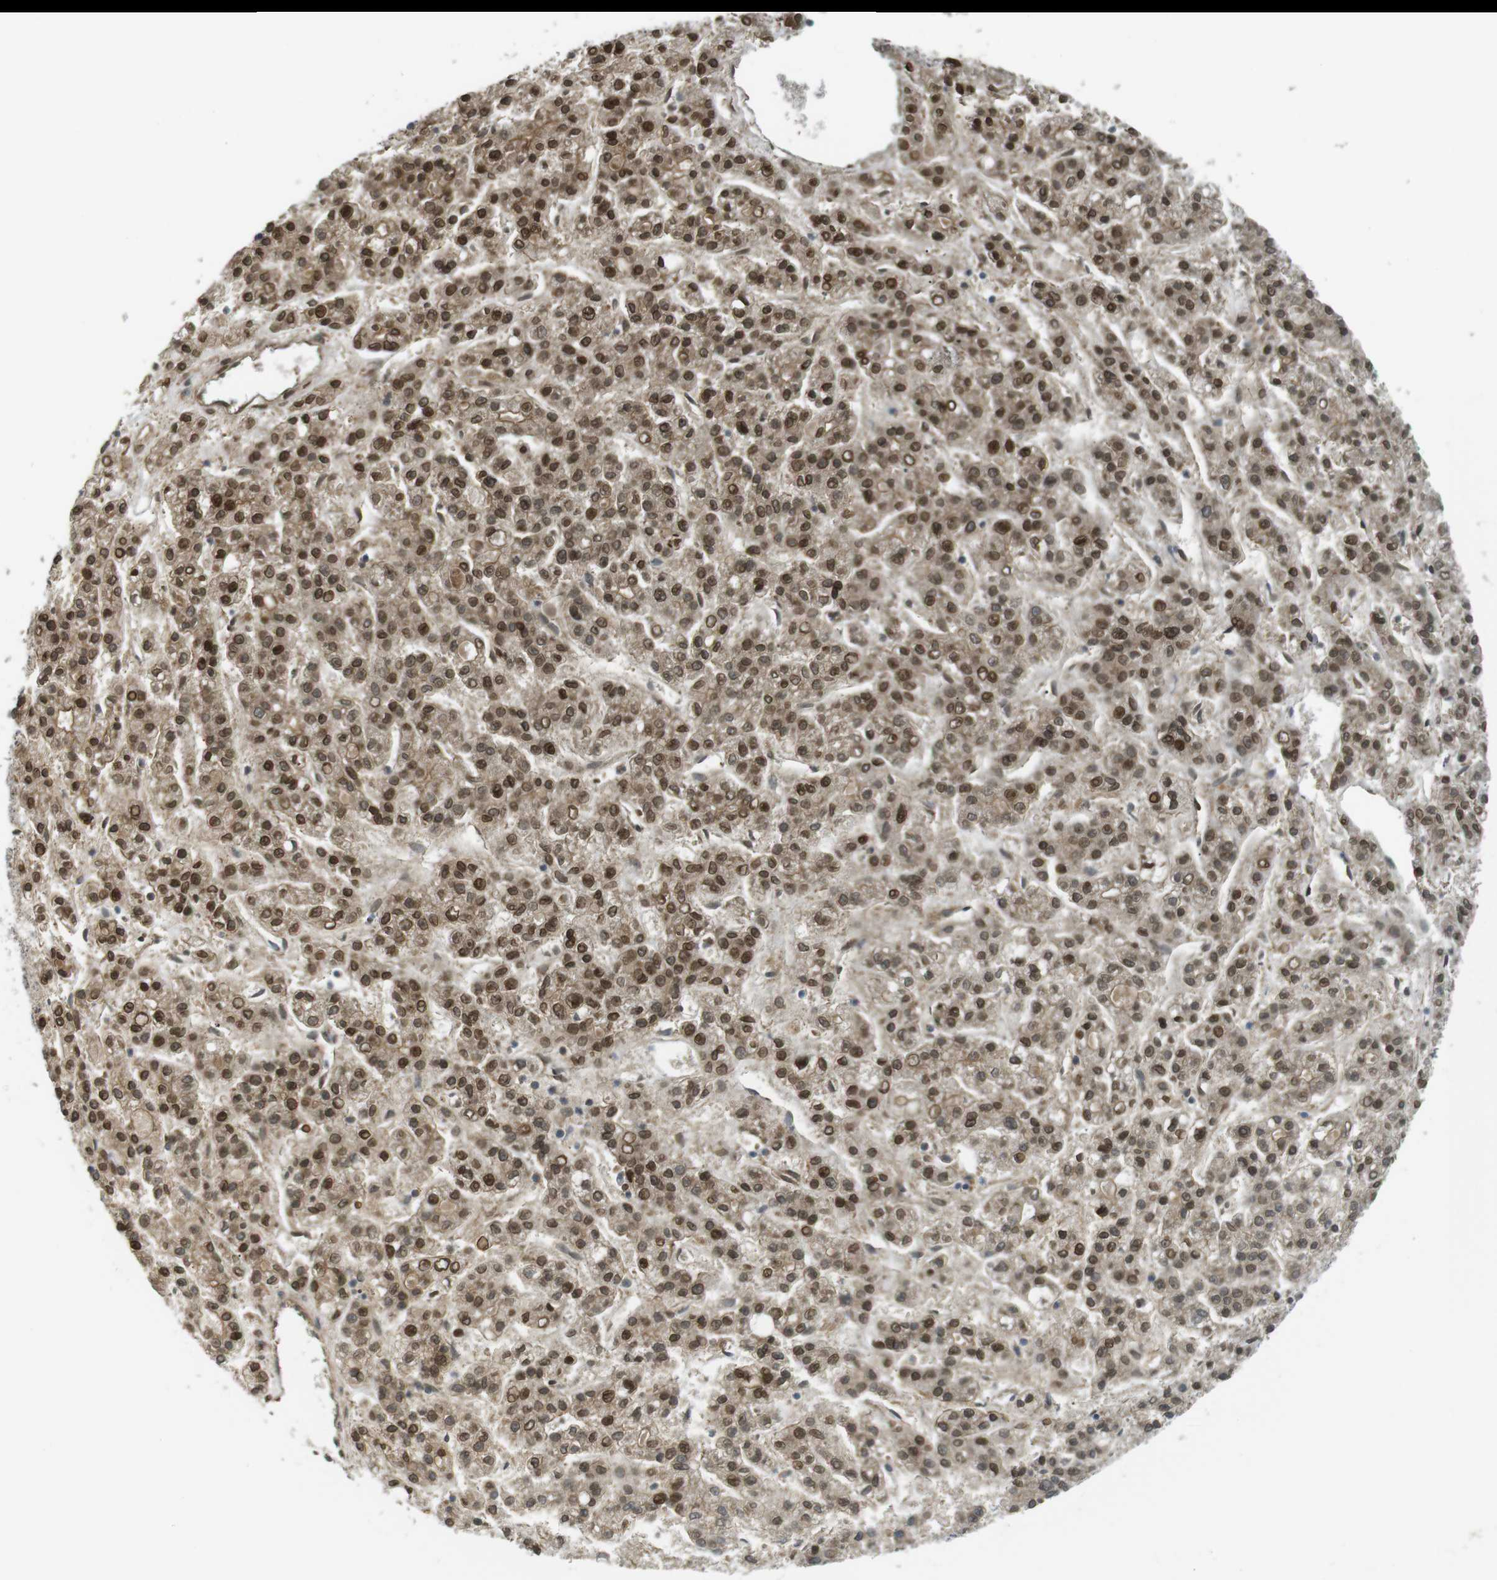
{"staining": {"intensity": "moderate", "quantity": ">75%", "location": "cytoplasmic/membranous,nuclear"}, "tissue": "liver cancer", "cell_type": "Tumor cells", "image_type": "cancer", "snomed": [{"axis": "morphology", "description": "Carcinoma, Hepatocellular, NOS"}, {"axis": "topography", "description": "Liver"}], "caption": "A medium amount of moderate cytoplasmic/membranous and nuclear expression is seen in approximately >75% of tumor cells in liver cancer tissue. (DAB IHC with brightfield microscopy, high magnification).", "gene": "TSC1", "patient": {"sex": "male", "age": 70}}